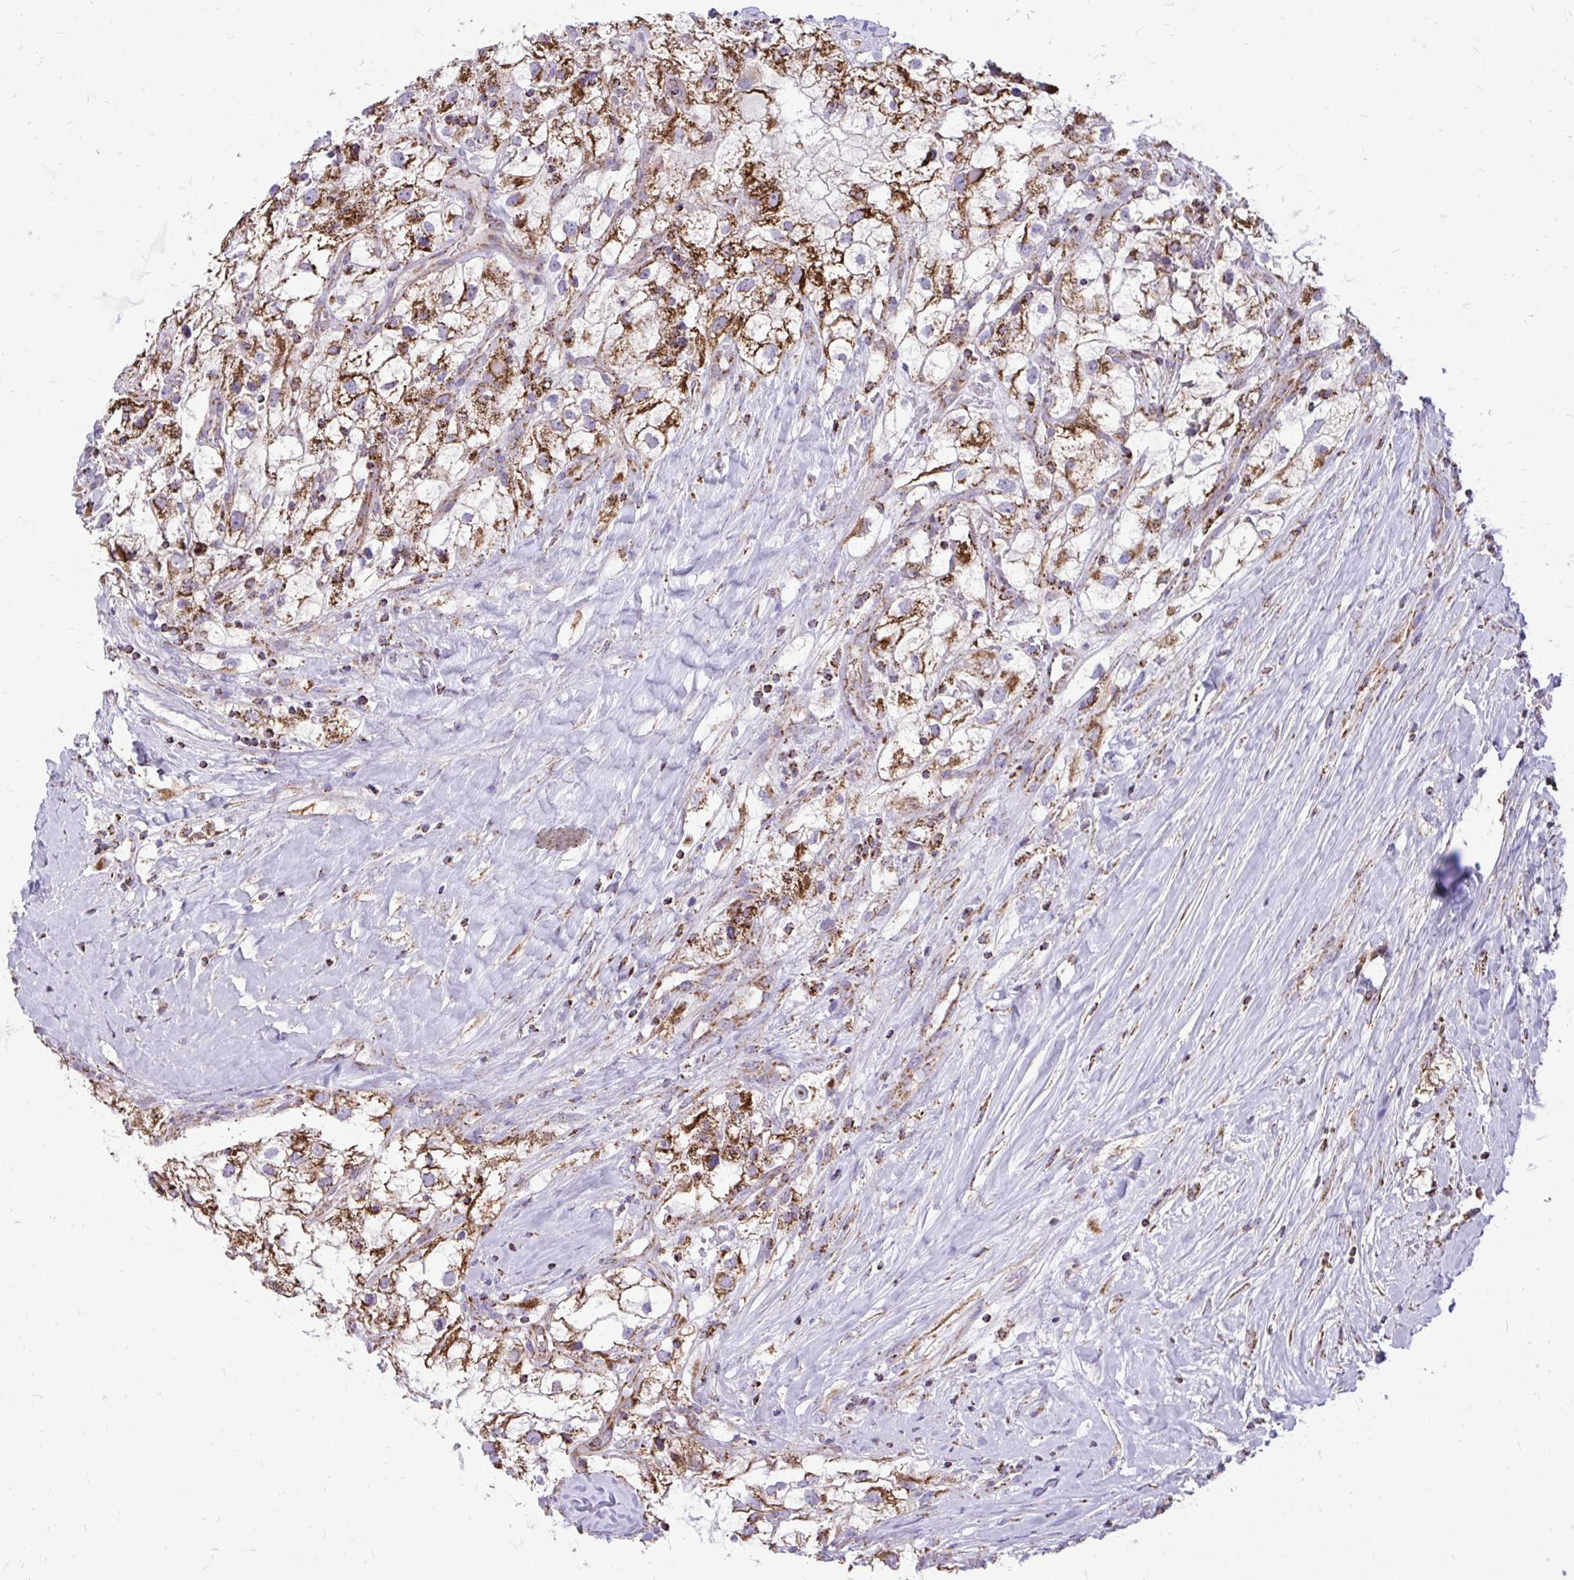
{"staining": {"intensity": "strong", "quantity": ">75%", "location": "cytoplasmic/membranous"}, "tissue": "renal cancer", "cell_type": "Tumor cells", "image_type": "cancer", "snomed": [{"axis": "morphology", "description": "Adenocarcinoma, NOS"}, {"axis": "topography", "description": "Kidney"}], "caption": "Immunohistochemical staining of human renal cancer displays high levels of strong cytoplasmic/membranous protein positivity in about >75% of tumor cells. The protein is shown in brown color, while the nuclei are stained blue.", "gene": "SPTBN2", "patient": {"sex": "male", "age": 59}}